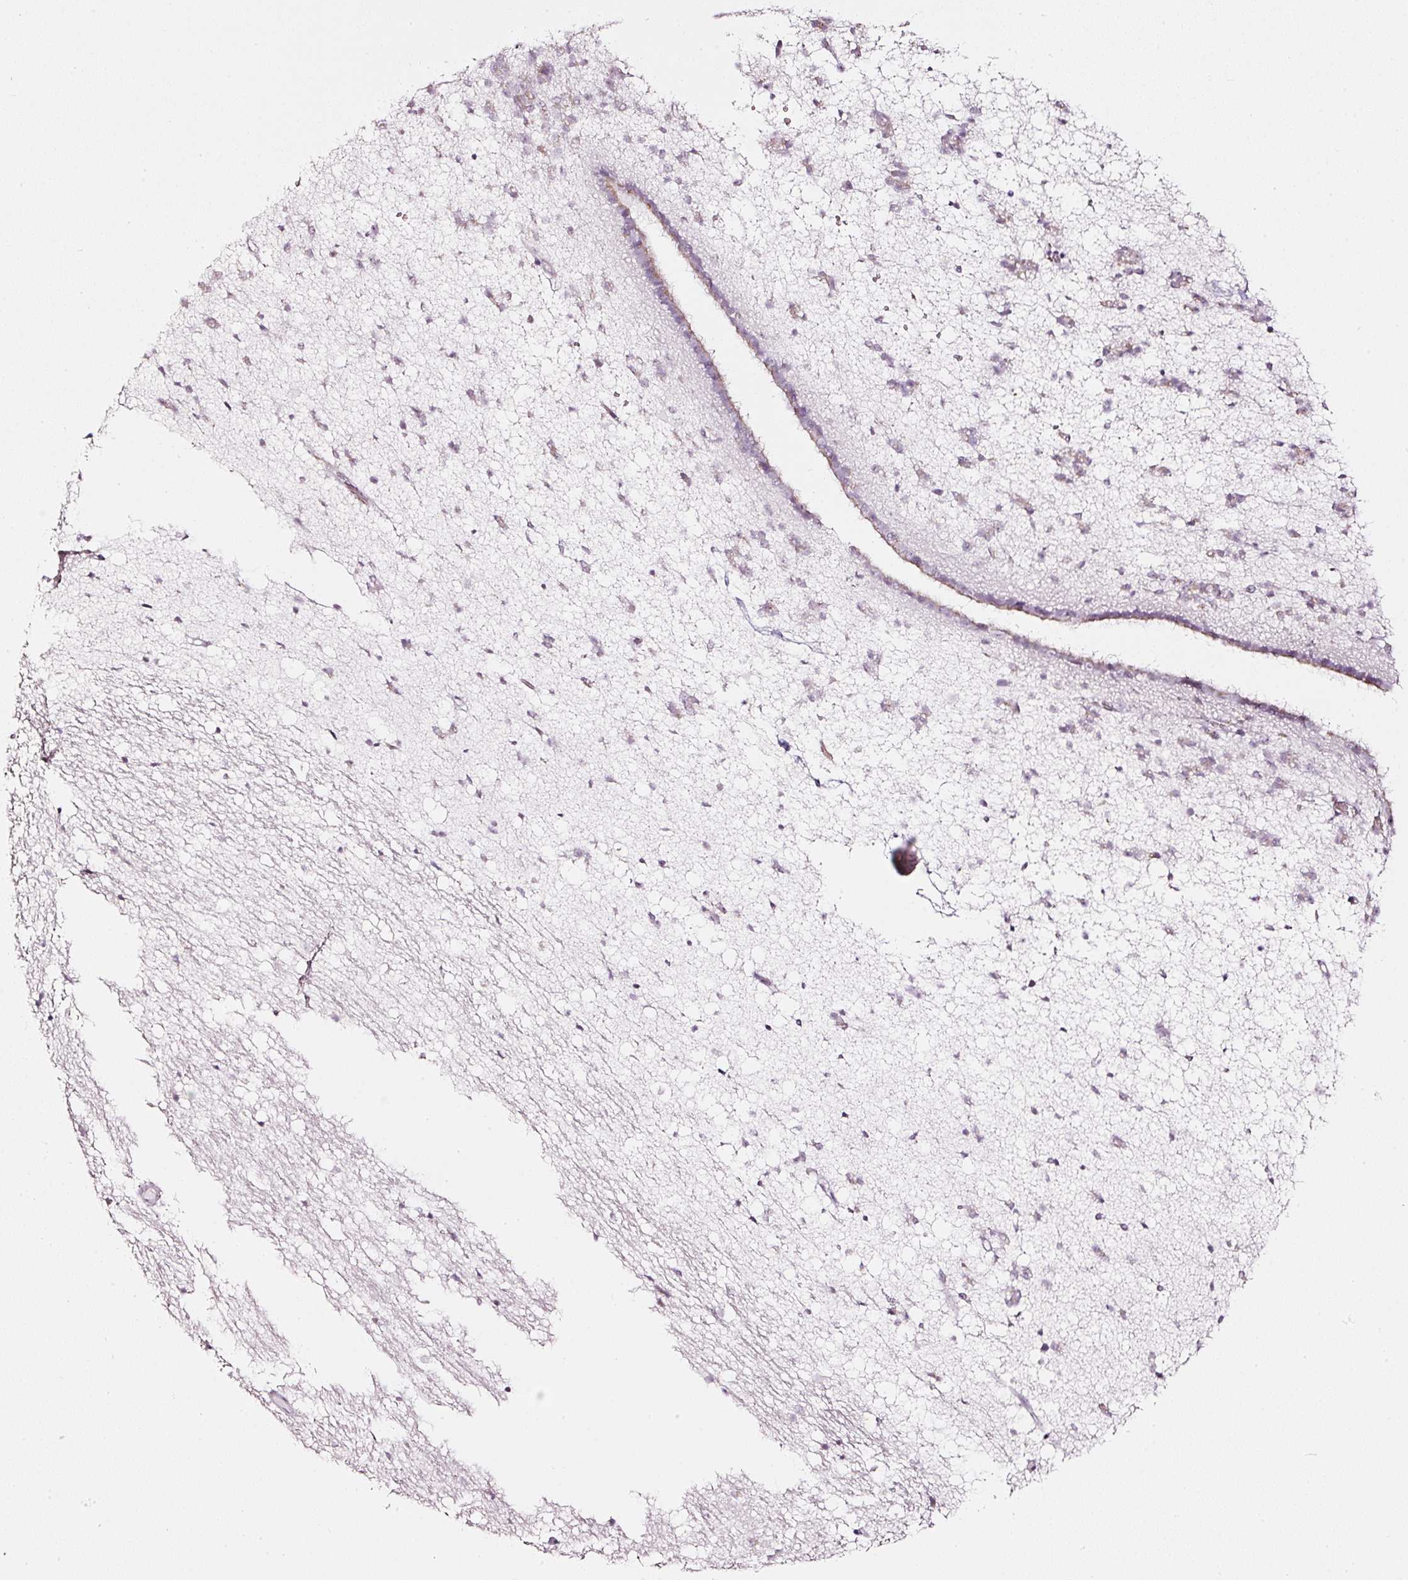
{"staining": {"intensity": "negative", "quantity": "none", "location": "none"}, "tissue": "caudate", "cell_type": "Glial cells", "image_type": "normal", "snomed": [{"axis": "morphology", "description": "Normal tissue, NOS"}, {"axis": "topography", "description": "Lateral ventricle wall"}], "caption": "Immunohistochemistry of unremarkable human caudate reveals no positivity in glial cells.", "gene": "SDF4", "patient": {"sex": "male", "age": 37}}